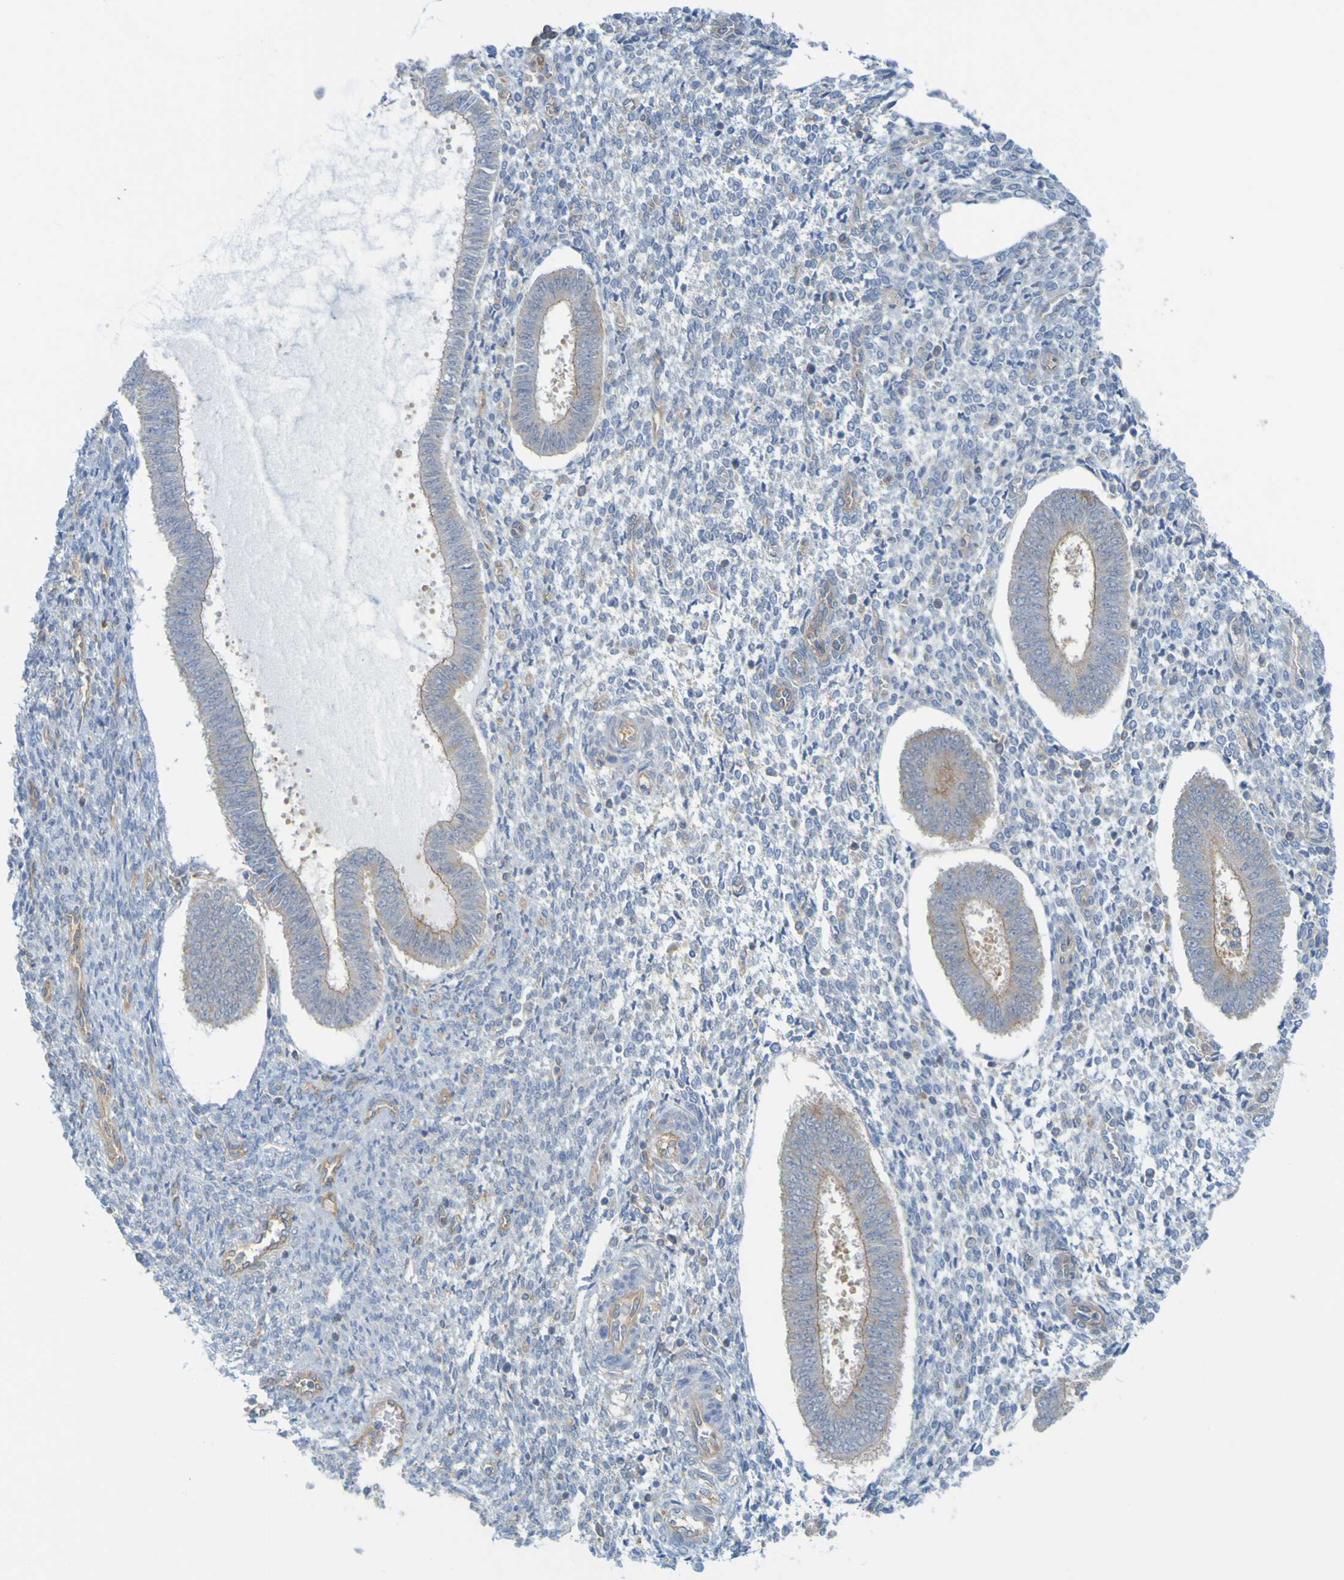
{"staining": {"intensity": "negative", "quantity": "none", "location": "none"}, "tissue": "endometrium", "cell_type": "Cells in endometrial stroma", "image_type": "normal", "snomed": [{"axis": "morphology", "description": "Normal tissue, NOS"}, {"axis": "topography", "description": "Endometrium"}], "caption": "Cells in endometrial stroma are negative for protein expression in normal human endometrium. (Immunohistochemistry, brightfield microscopy, high magnification).", "gene": "APPL1", "patient": {"sex": "female", "age": 35}}